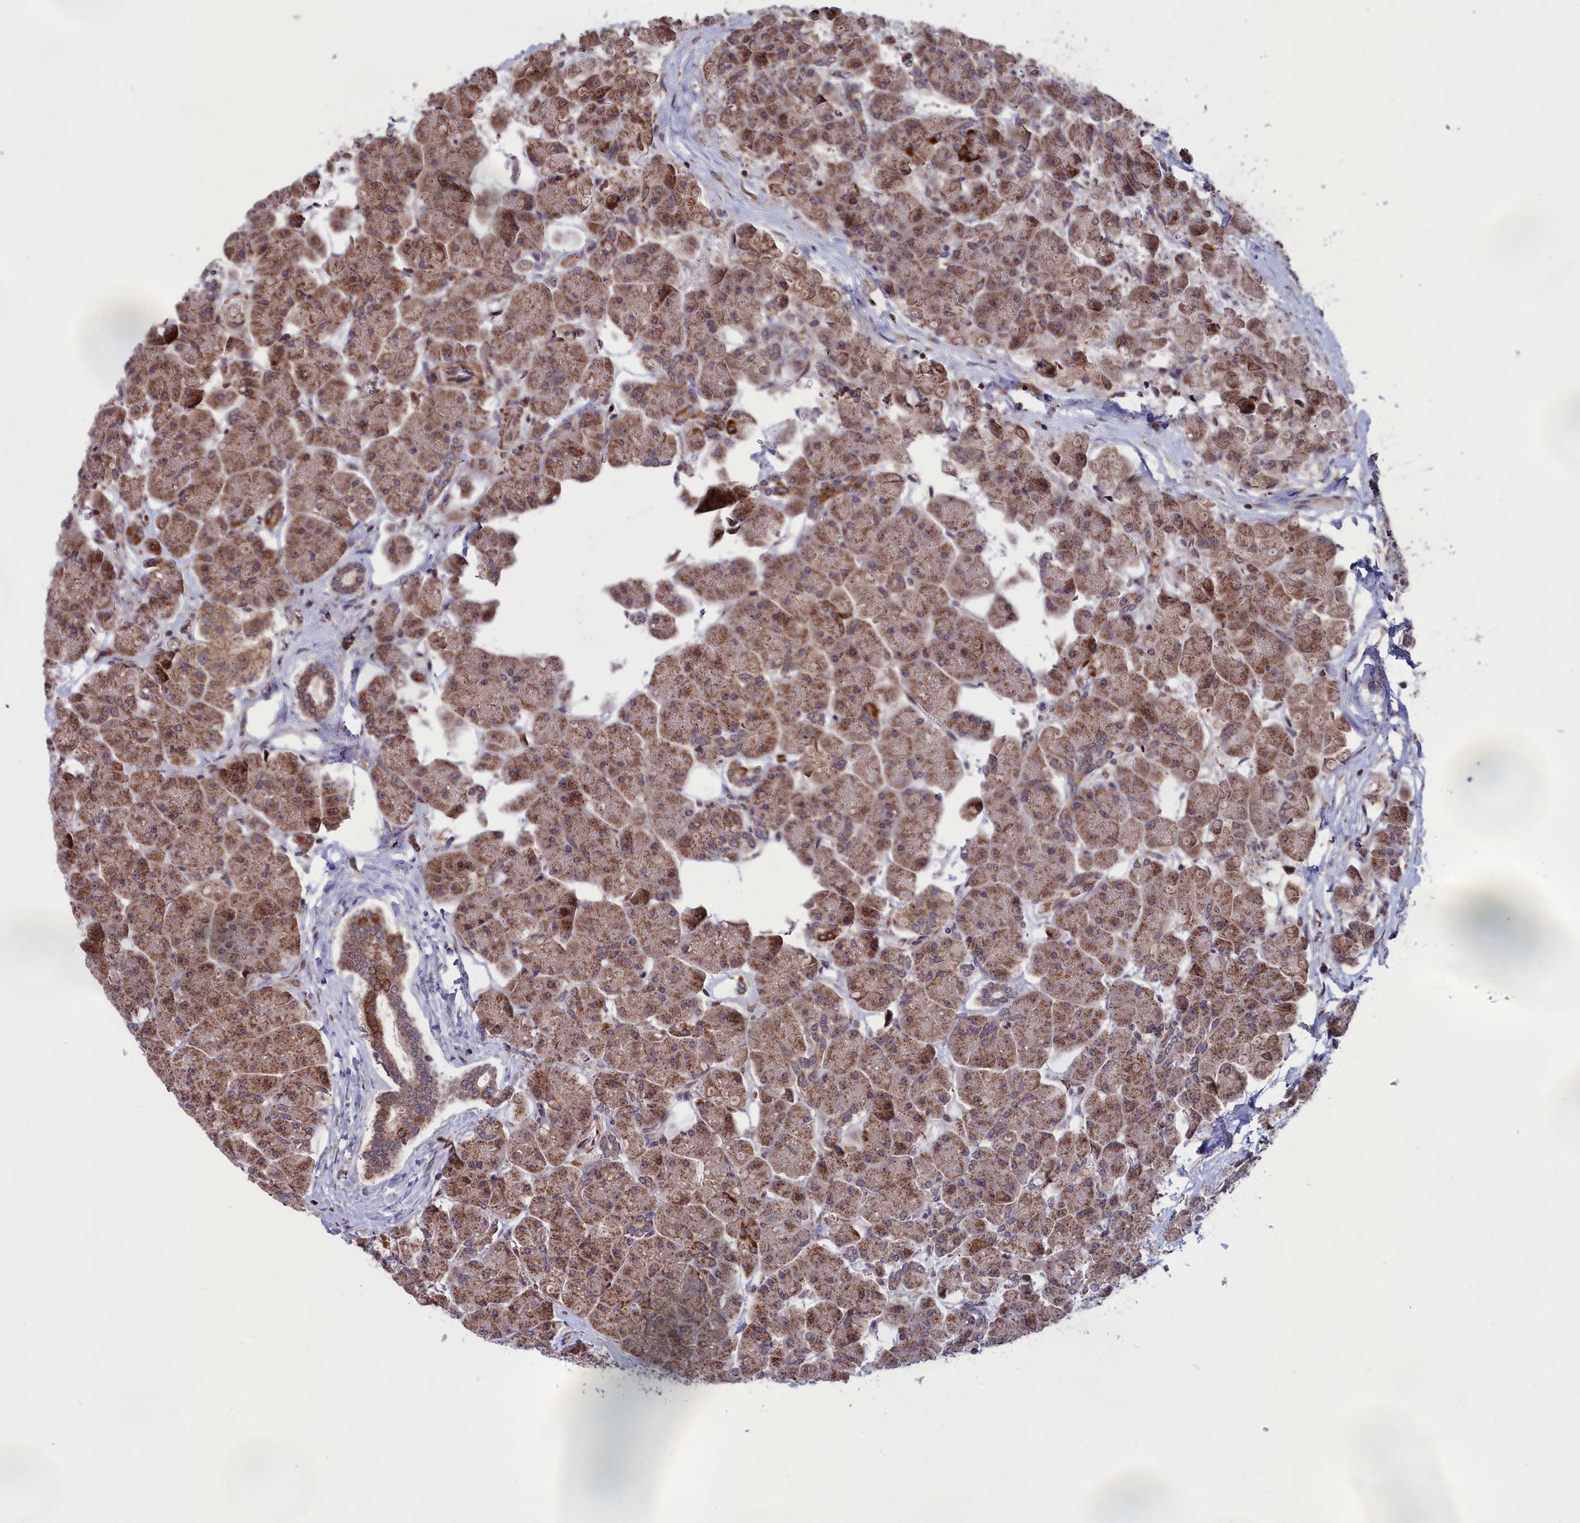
{"staining": {"intensity": "moderate", "quantity": ">75%", "location": "cytoplasmic/membranous"}, "tissue": "pancreas", "cell_type": "Exocrine glandular cells", "image_type": "normal", "snomed": [{"axis": "morphology", "description": "Normal tissue, NOS"}, {"axis": "topography", "description": "Pancreas"}], "caption": "A micrograph showing moderate cytoplasmic/membranous staining in approximately >75% of exocrine glandular cells in unremarkable pancreas, as visualized by brown immunohistochemical staining.", "gene": "TIMM44", "patient": {"sex": "male", "age": 66}}